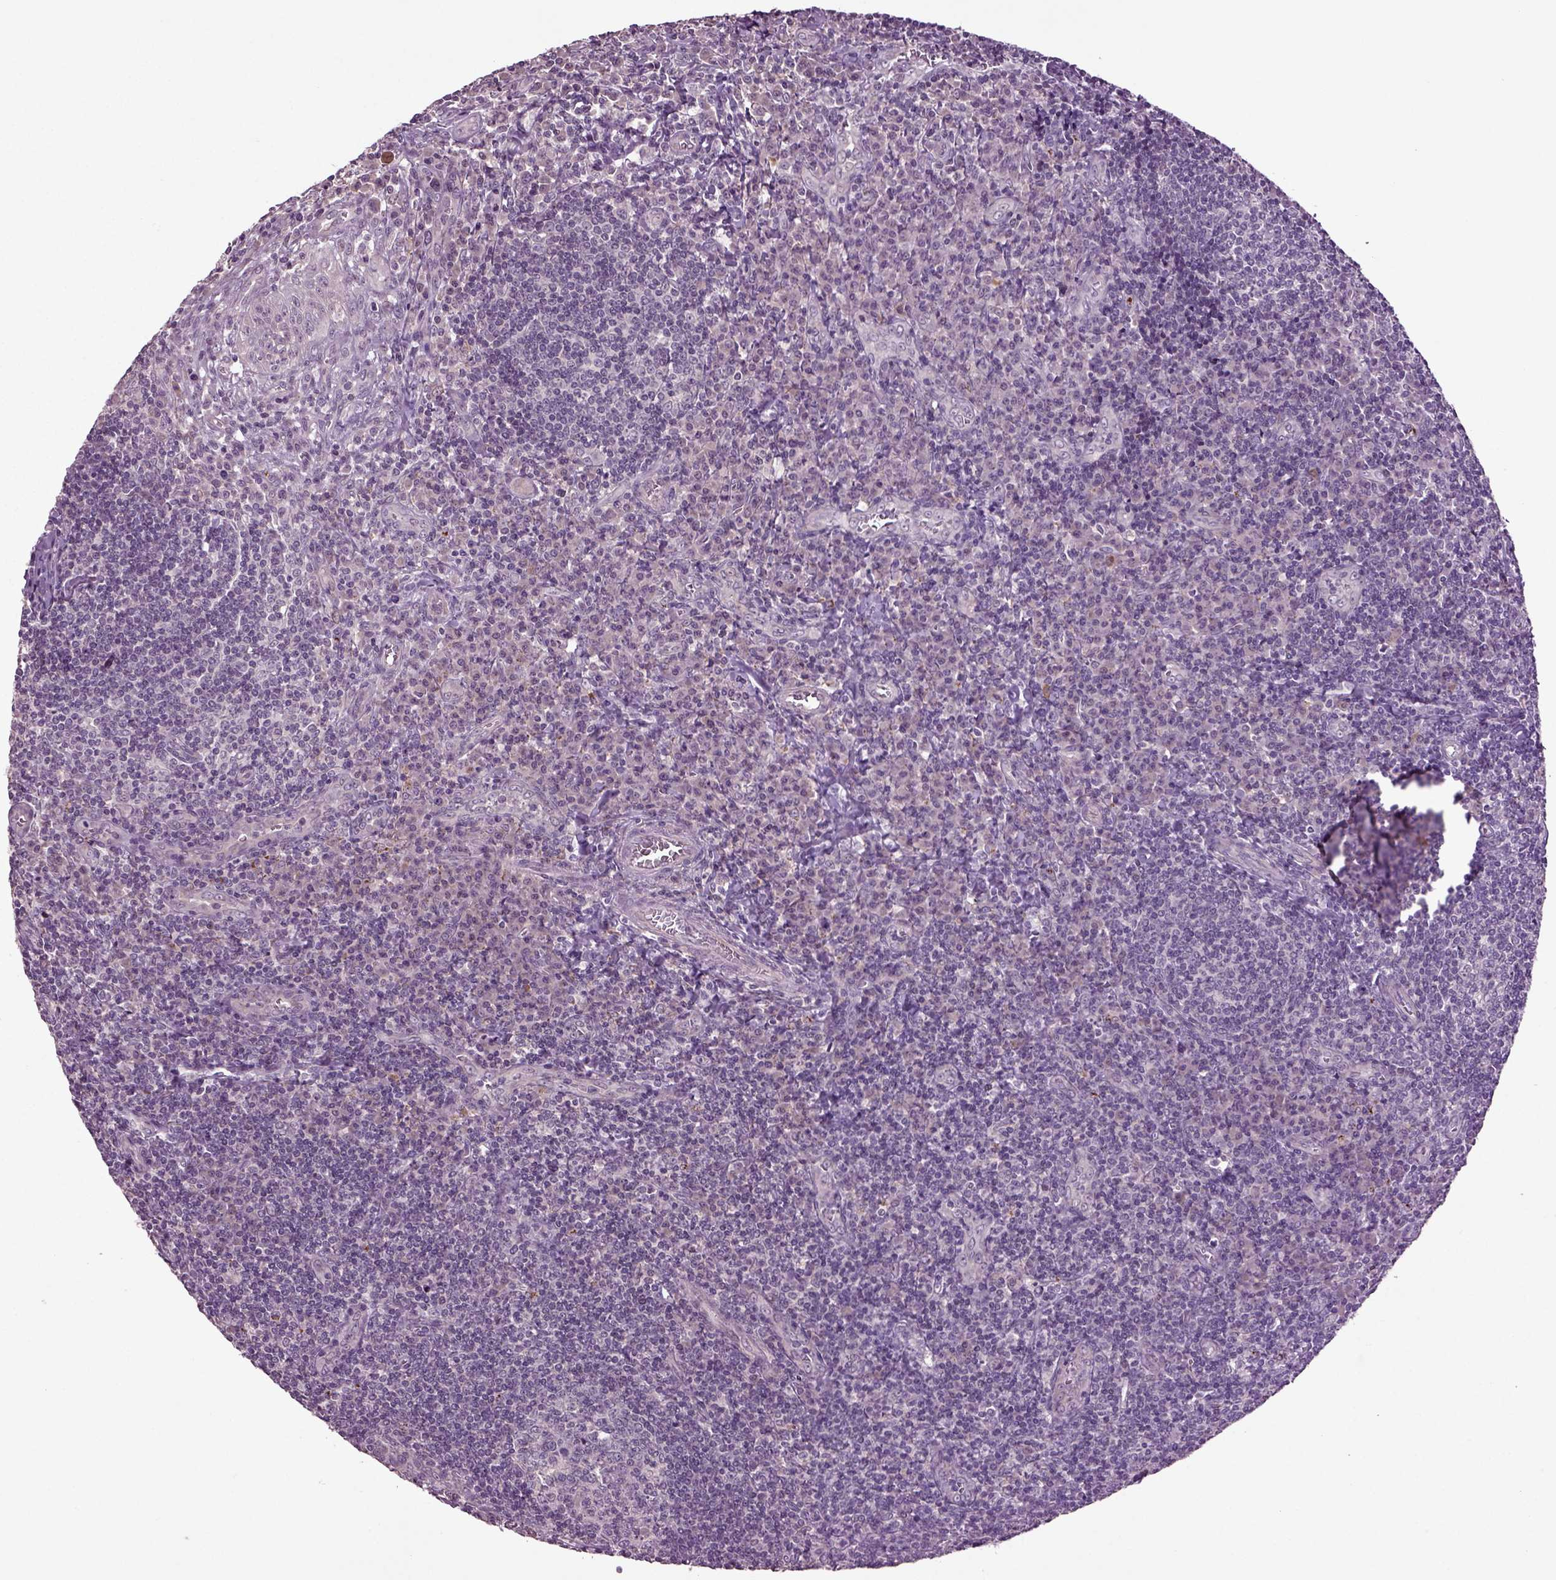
{"staining": {"intensity": "negative", "quantity": "none", "location": "none"}, "tissue": "tonsil", "cell_type": "Germinal center cells", "image_type": "normal", "snomed": [{"axis": "morphology", "description": "Normal tissue, NOS"}, {"axis": "topography", "description": "Tonsil"}], "caption": "Micrograph shows no significant protein positivity in germinal center cells of benign tonsil. (DAB (3,3'-diaminobenzidine) IHC with hematoxylin counter stain).", "gene": "SLC17A6", "patient": {"sex": "male", "age": 33}}